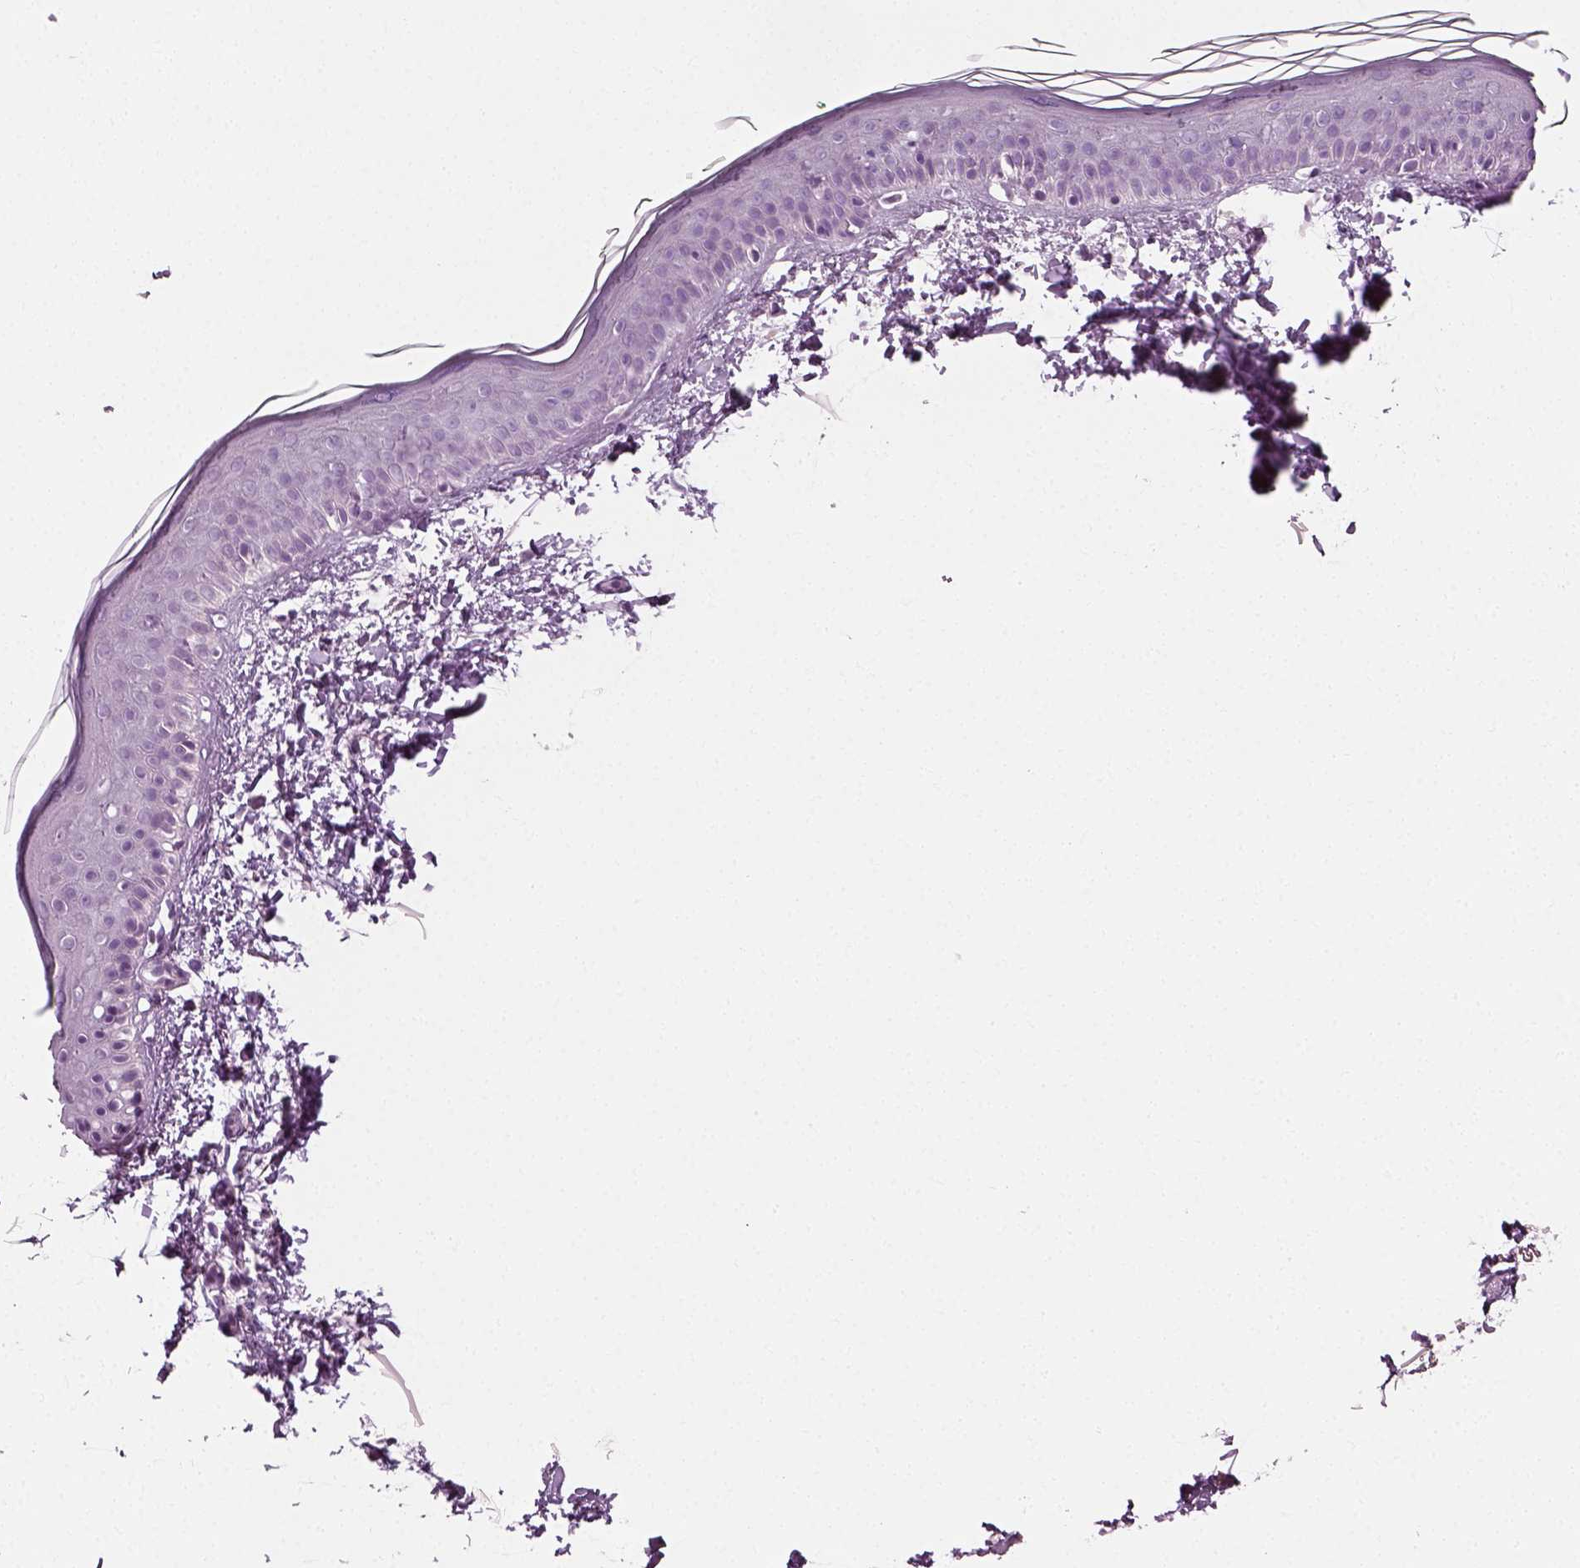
{"staining": {"intensity": "negative", "quantity": "none", "location": "none"}, "tissue": "skin", "cell_type": "Fibroblasts", "image_type": "normal", "snomed": [{"axis": "morphology", "description": "Normal tissue, NOS"}, {"axis": "topography", "description": "Skin"}], "caption": "Immunohistochemistry (IHC) photomicrograph of benign human skin stained for a protein (brown), which displays no positivity in fibroblasts.", "gene": "SPATA31E1", "patient": {"sex": "female", "age": 62}}